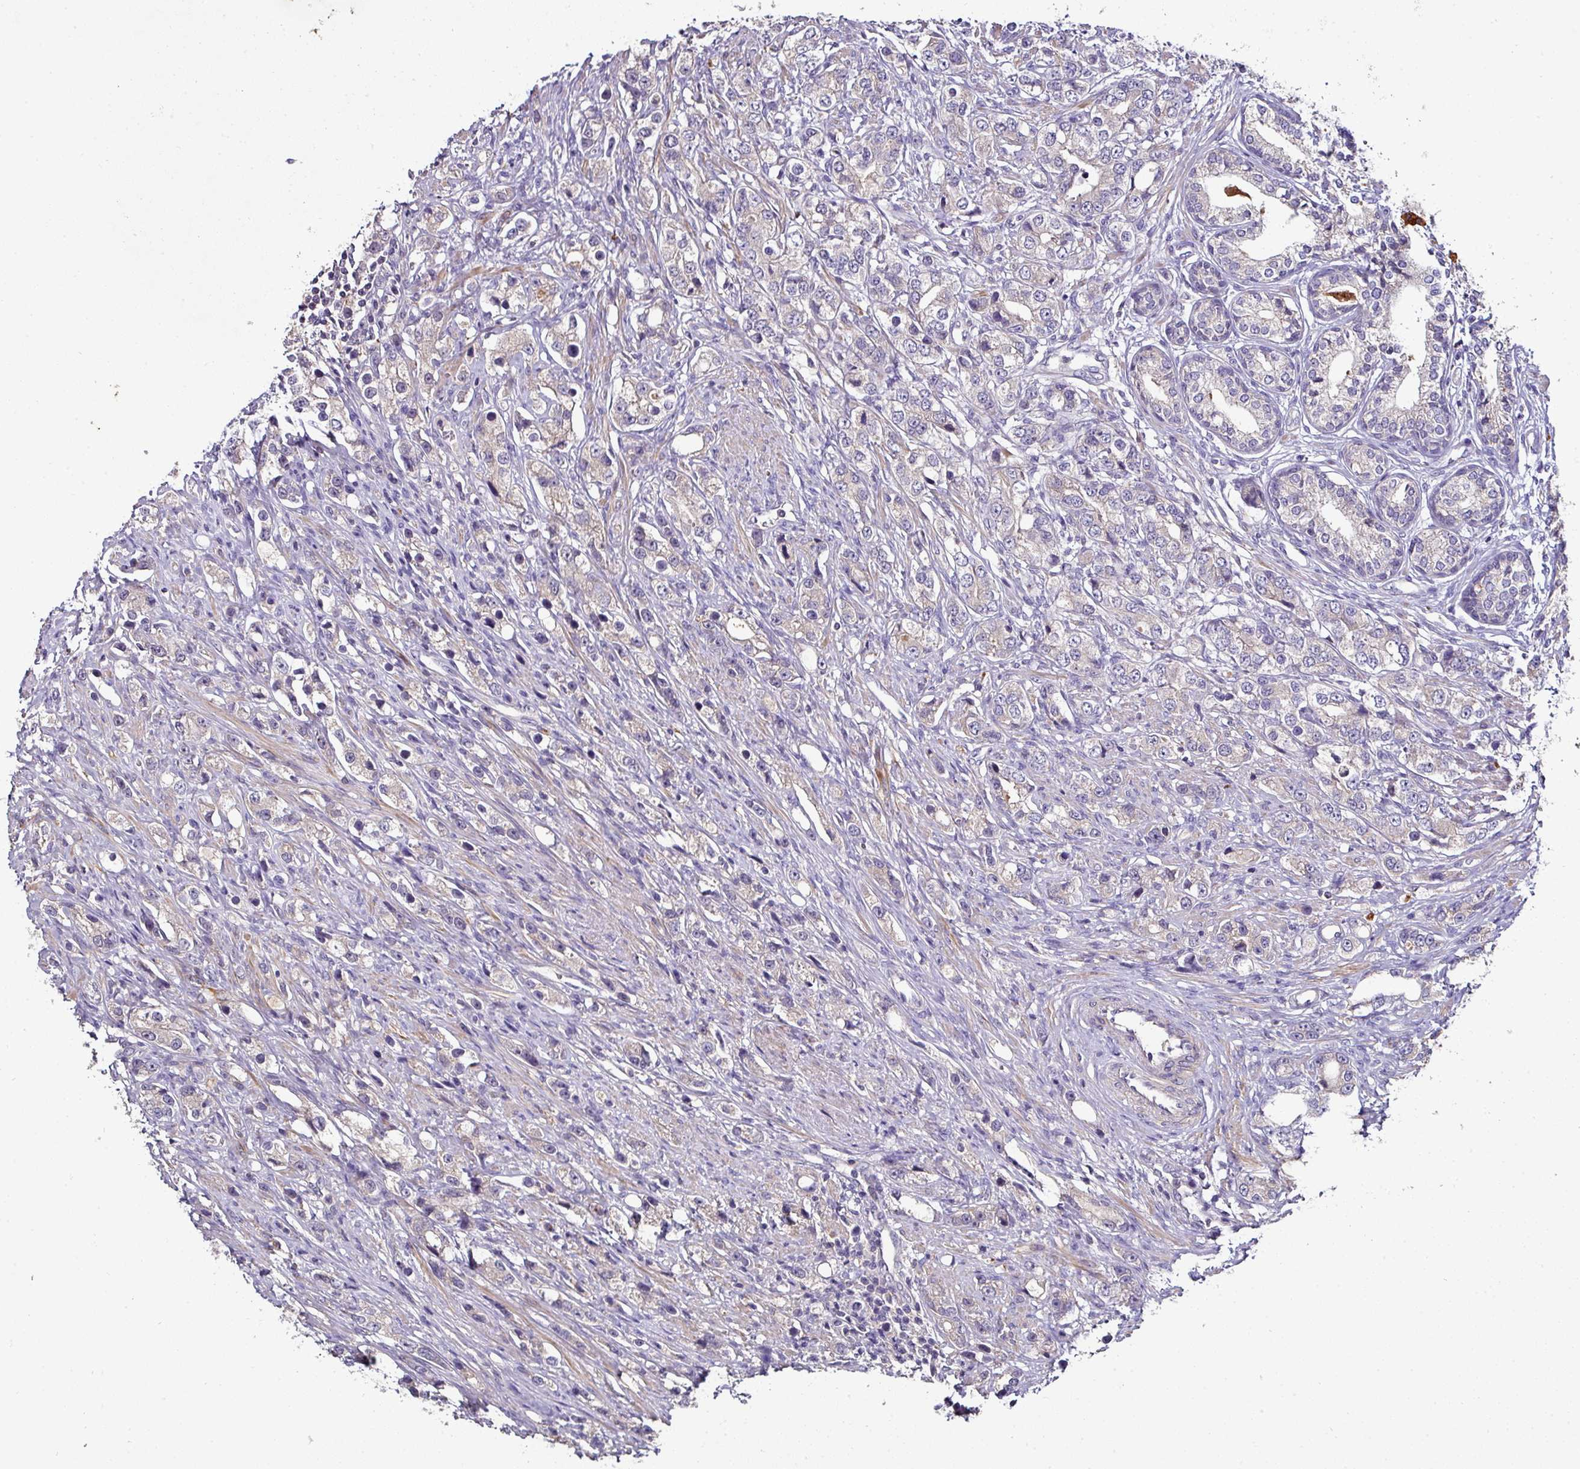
{"staining": {"intensity": "negative", "quantity": "none", "location": "none"}, "tissue": "prostate cancer", "cell_type": "Tumor cells", "image_type": "cancer", "snomed": [{"axis": "morphology", "description": "Adenocarcinoma, High grade"}, {"axis": "topography", "description": "Prostate"}], "caption": "Human high-grade adenocarcinoma (prostate) stained for a protein using immunohistochemistry reveals no staining in tumor cells.", "gene": "AEBP2", "patient": {"sex": "male", "age": 63}}